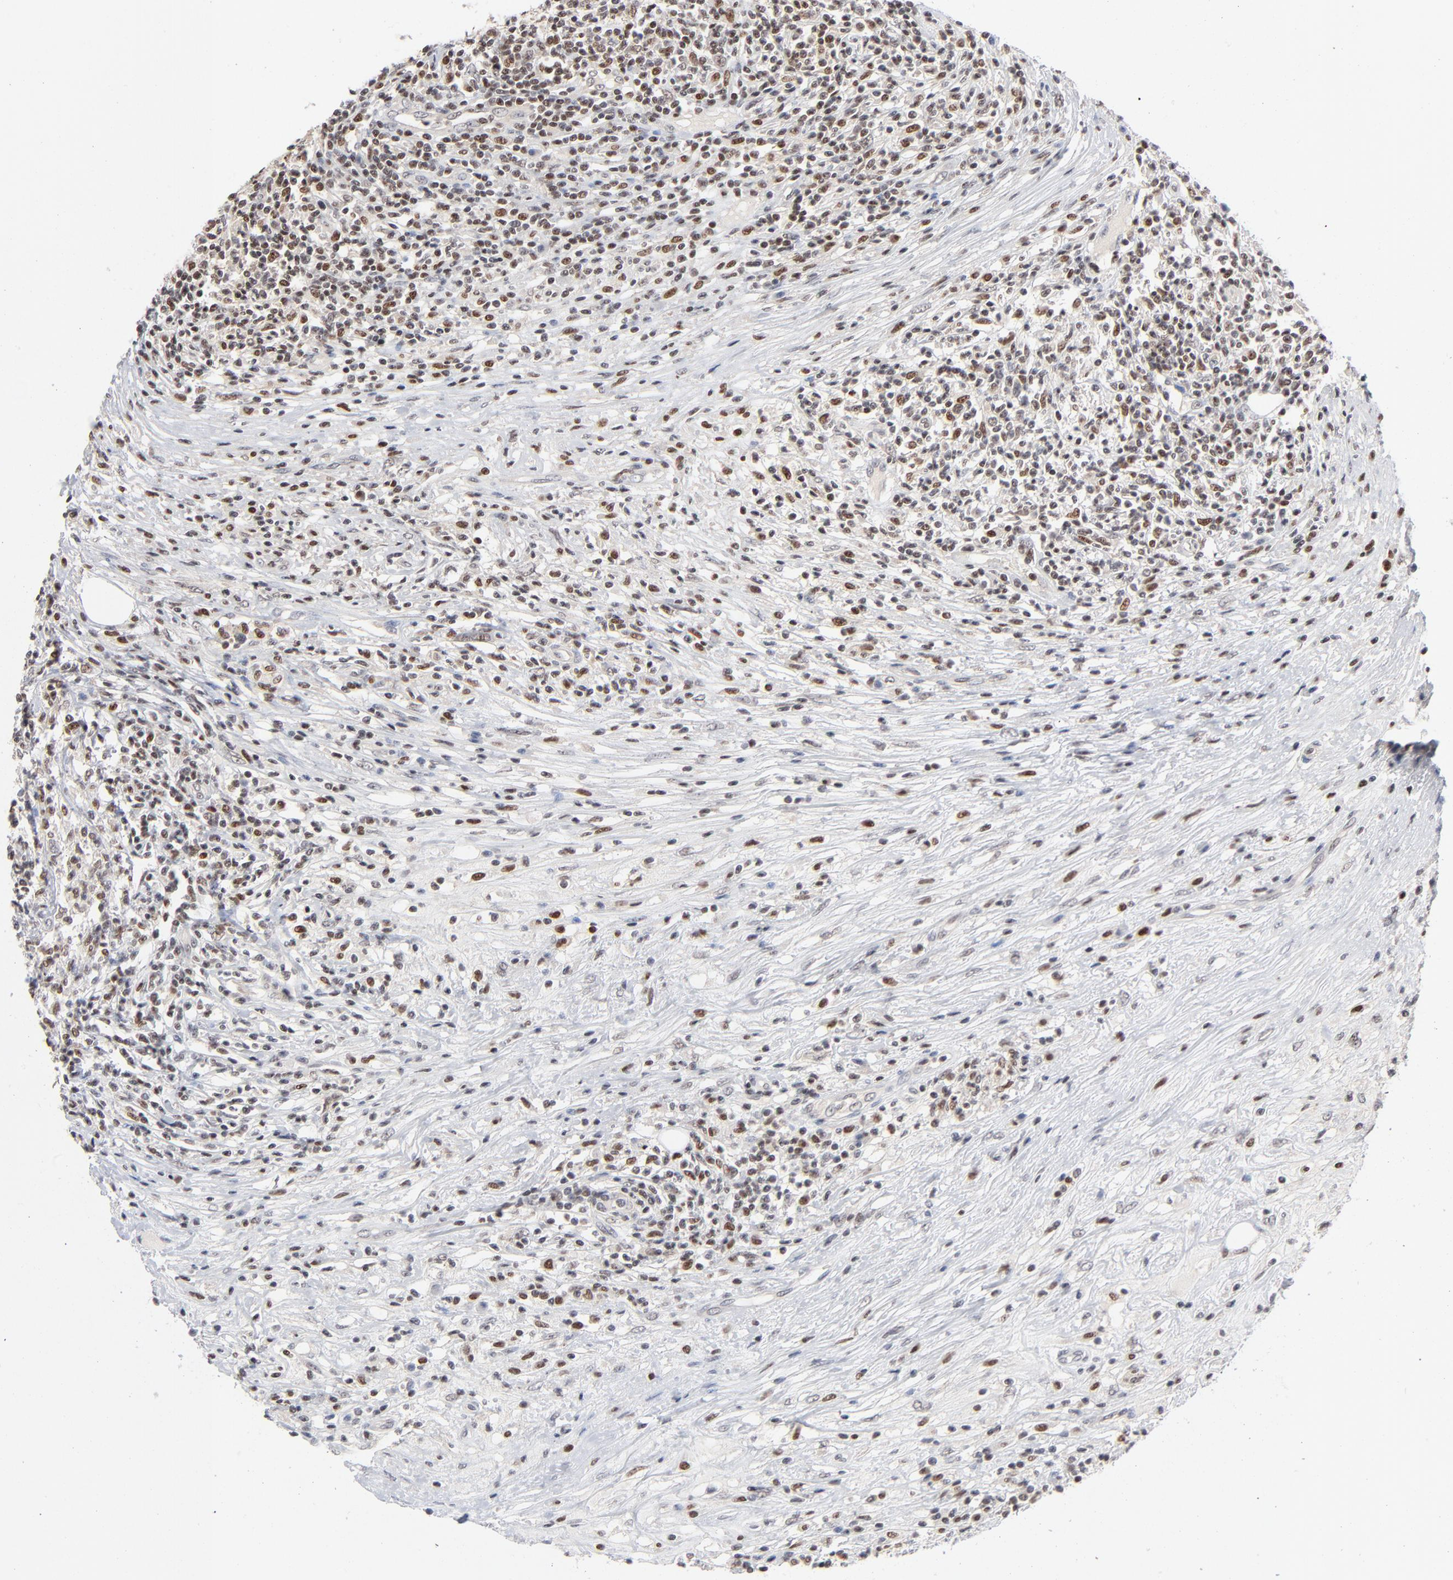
{"staining": {"intensity": "moderate", "quantity": "25%-75%", "location": "nuclear"}, "tissue": "lymphoma", "cell_type": "Tumor cells", "image_type": "cancer", "snomed": [{"axis": "morphology", "description": "Malignant lymphoma, non-Hodgkin's type, High grade"}, {"axis": "topography", "description": "Lymph node"}], "caption": "The photomicrograph shows a brown stain indicating the presence of a protein in the nuclear of tumor cells in lymphoma.", "gene": "MAX", "patient": {"sex": "female", "age": 84}}